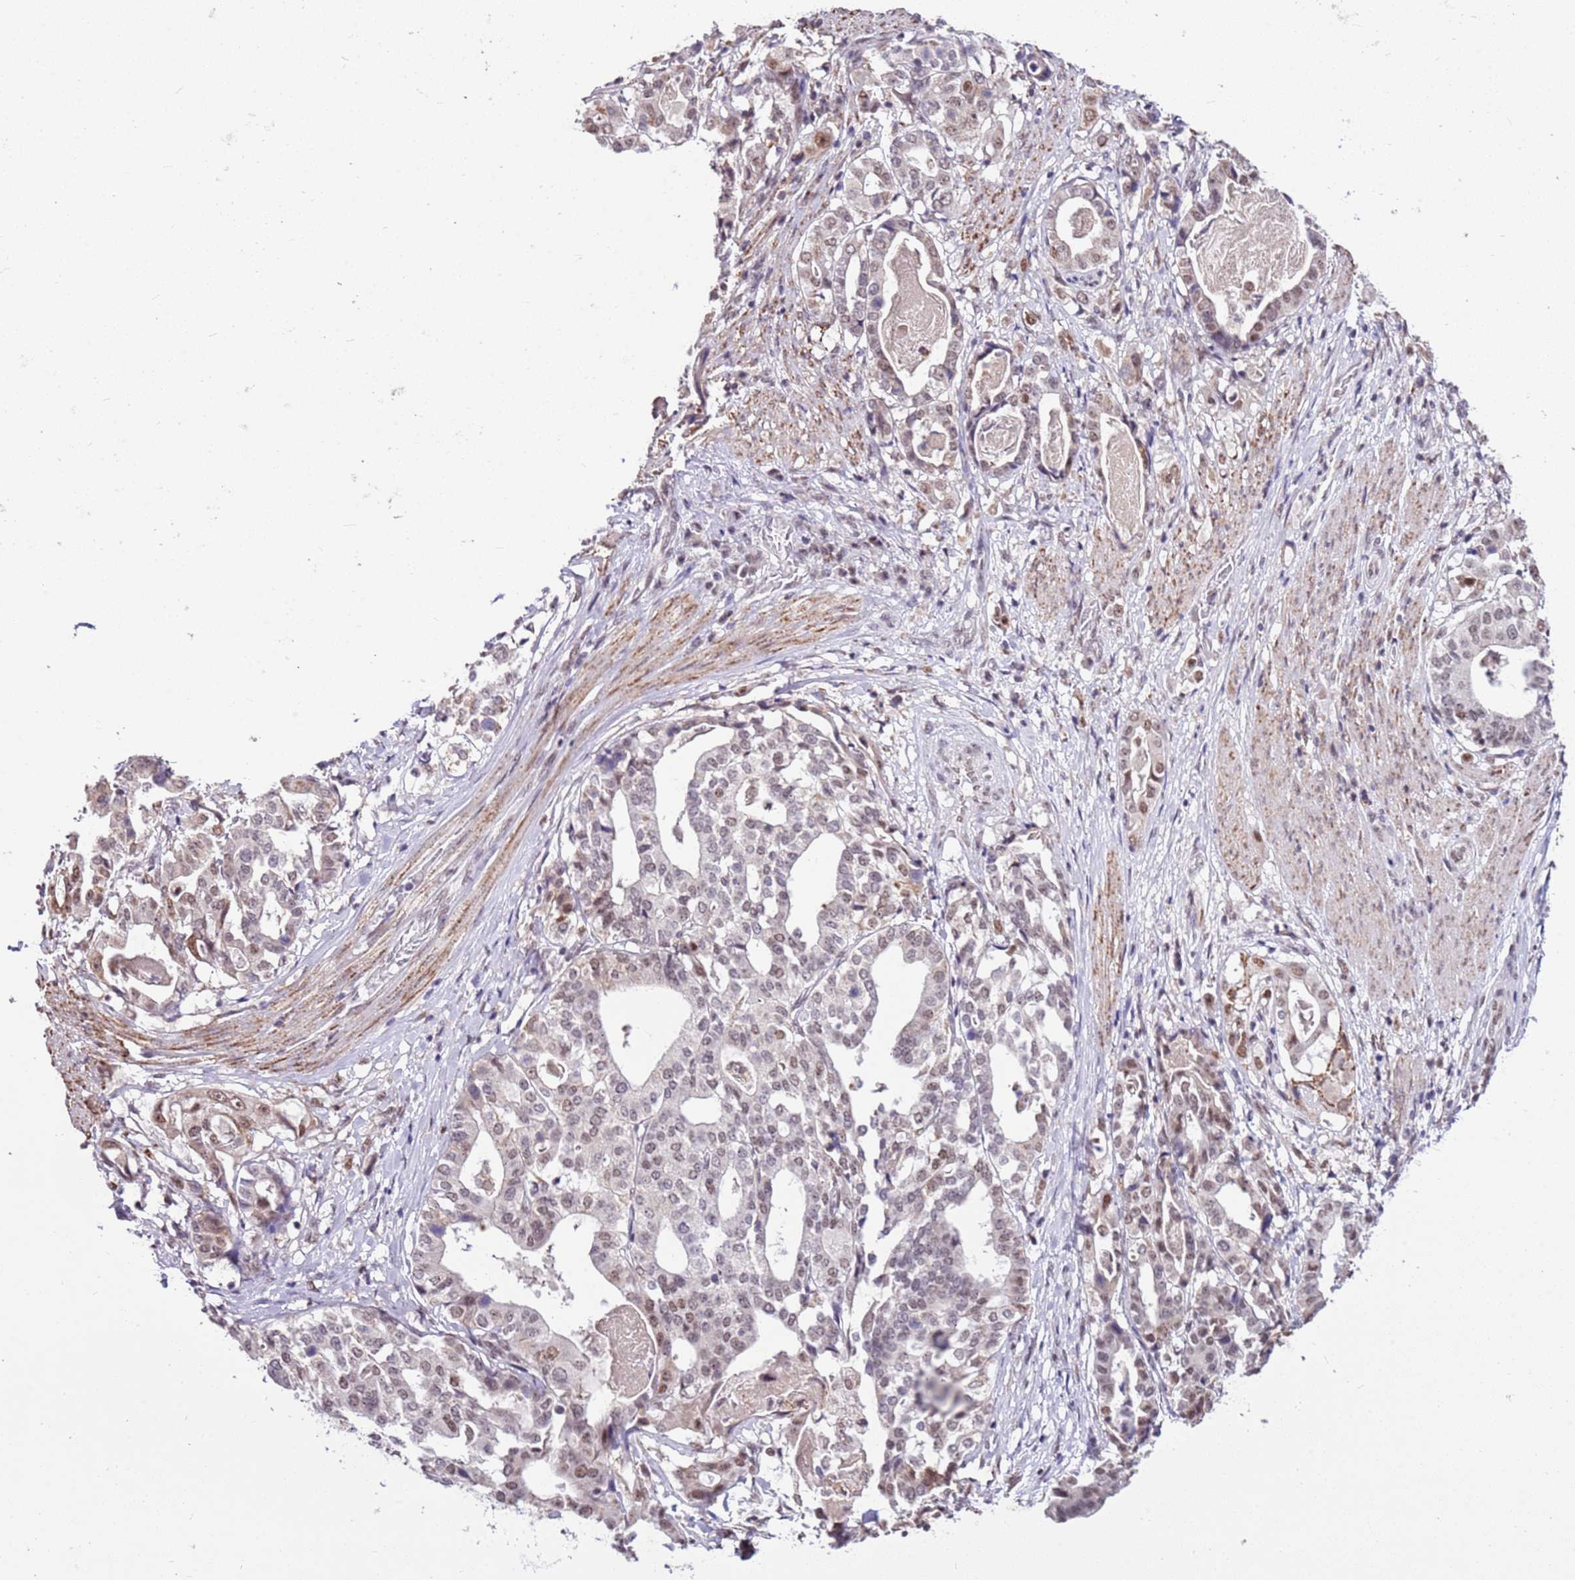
{"staining": {"intensity": "weak", "quantity": "25%-75%", "location": "nuclear"}, "tissue": "stomach cancer", "cell_type": "Tumor cells", "image_type": "cancer", "snomed": [{"axis": "morphology", "description": "Adenocarcinoma, NOS"}, {"axis": "topography", "description": "Stomach"}], "caption": "Protein staining demonstrates weak nuclear expression in approximately 25%-75% of tumor cells in stomach cancer. Immunohistochemistry (ihc) stains the protein in brown and the nuclei are stained blue.", "gene": "AKAP8L", "patient": {"sex": "male", "age": 48}}